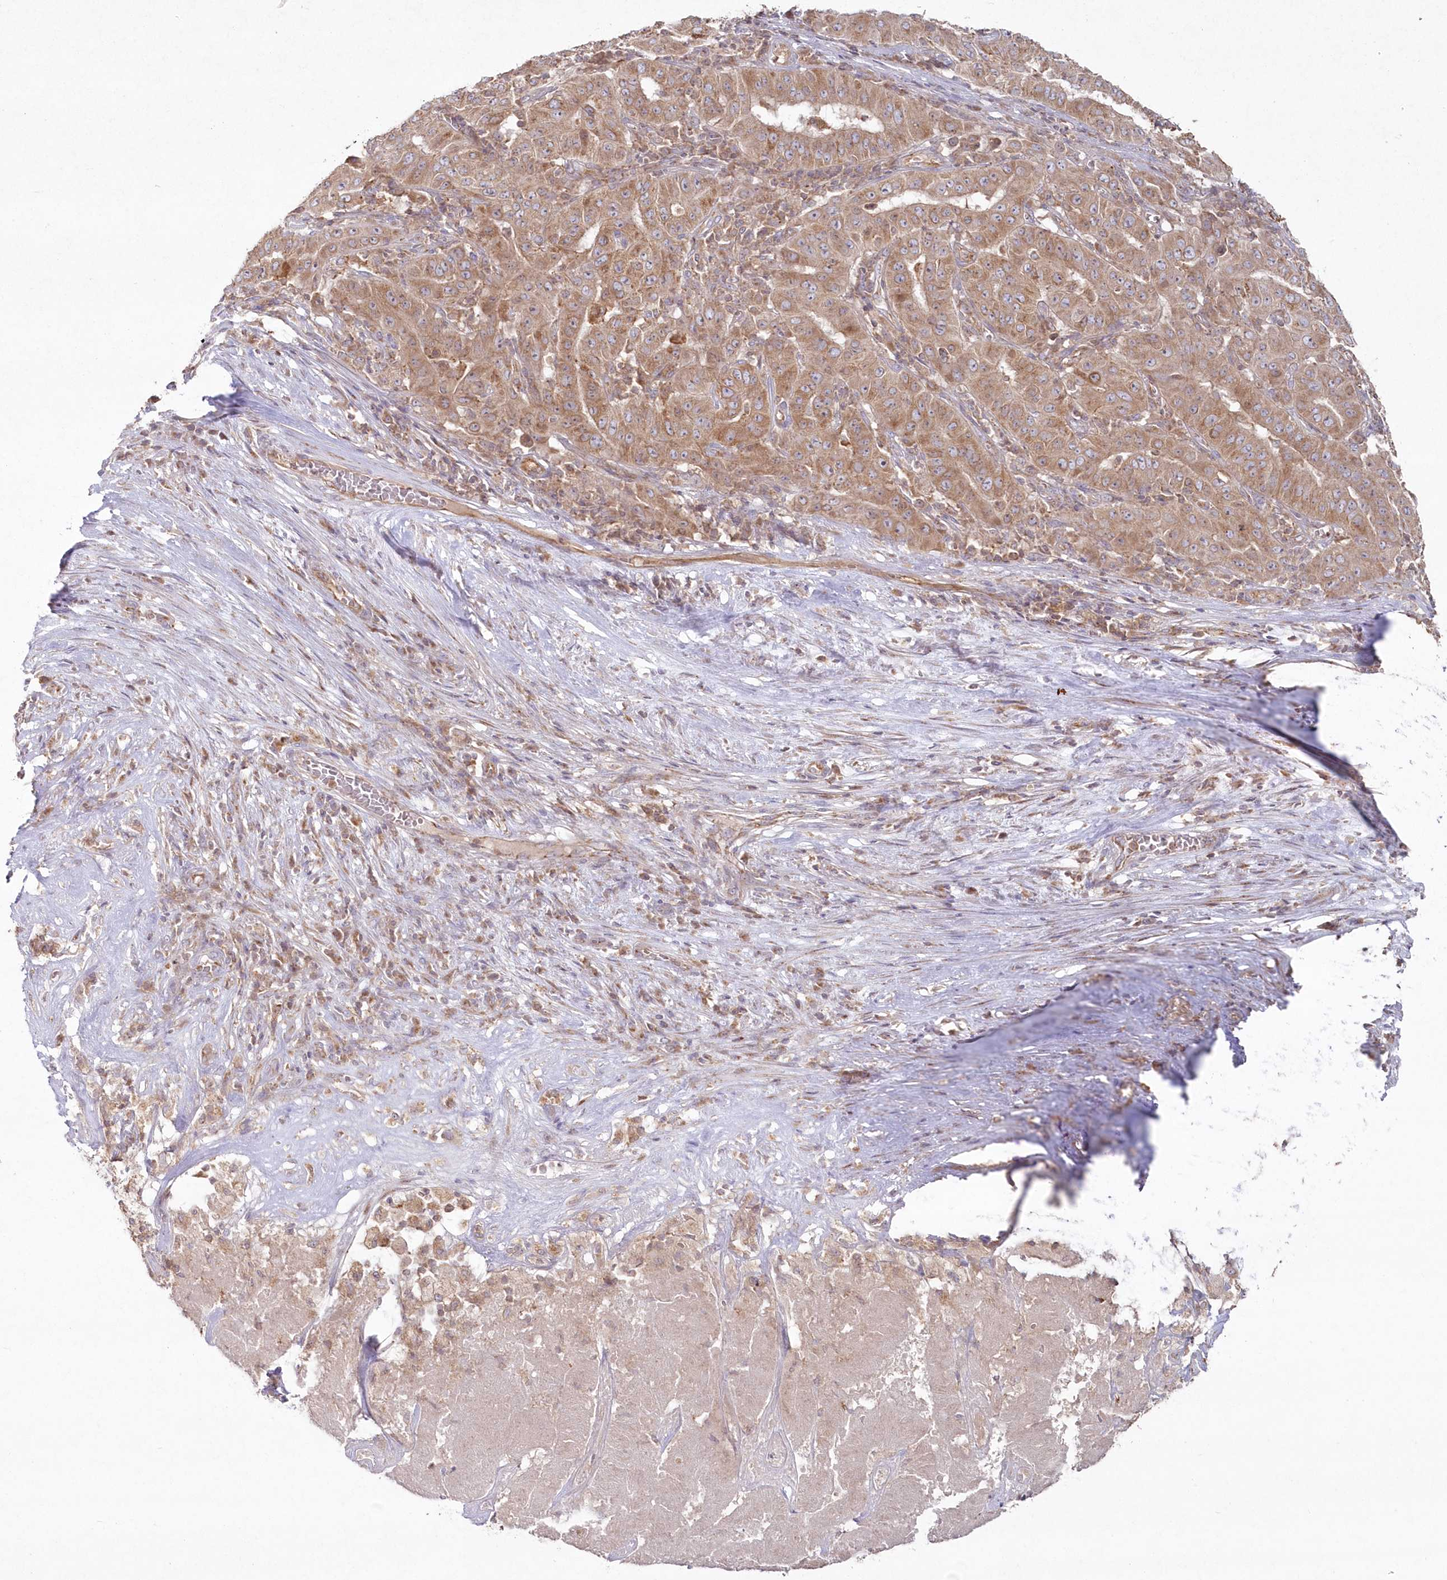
{"staining": {"intensity": "moderate", "quantity": ">75%", "location": "cytoplasmic/membranous"}, "tissue": "pancreatic cancer", "cell_type": "Tumor cells", "image_type": "cancer", "snomed": [{"axis": "morphology", "description": "Adenocarcinoma, NOS"}, {"axis": "topography", "description": "Pancreas"}], "caption": "Pancreatic cancer (adenocarcinoma) stained with IHC reveals moderate cytoplasmic/membranous staining in about >75% of tumor cells.", "gene": "ARSB", "patient": {"sex": "male", "age": 63}}